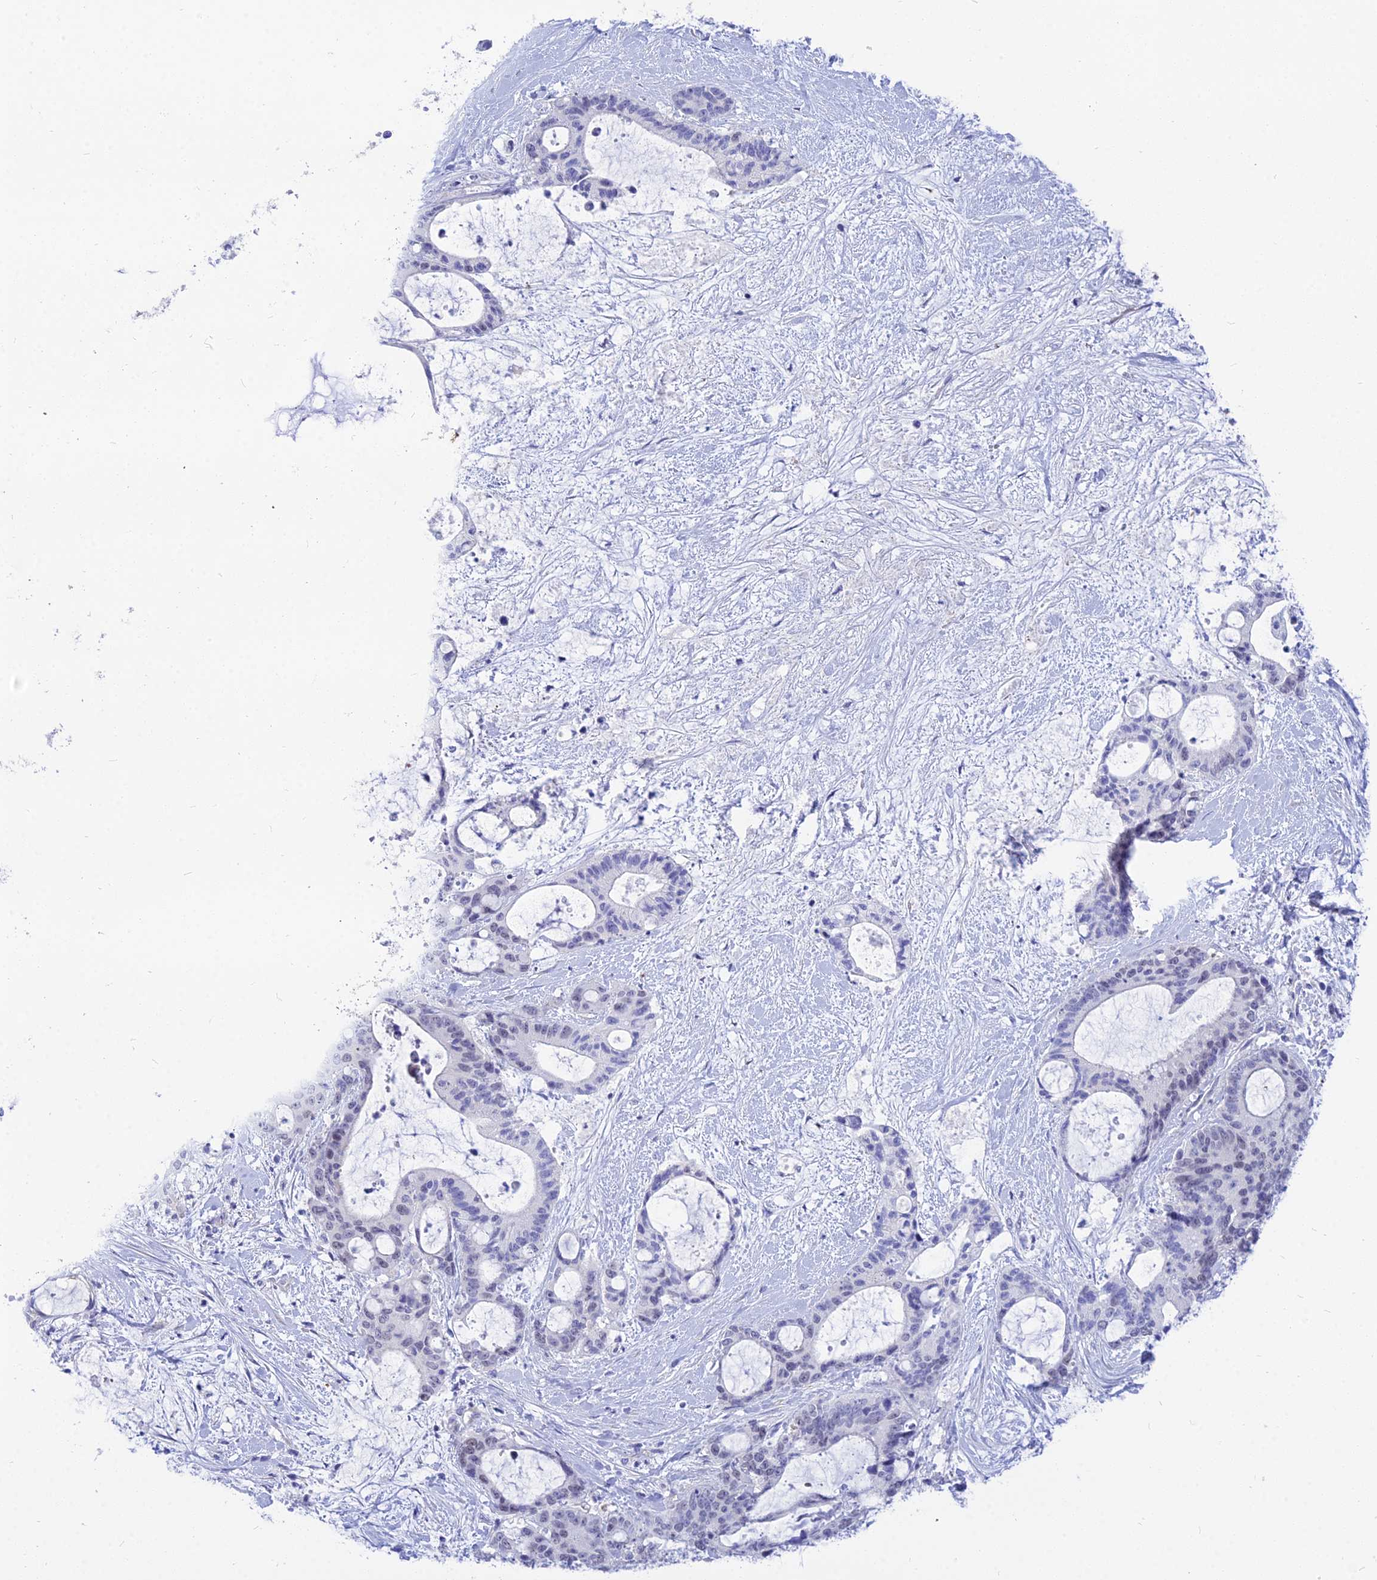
{"staining": {"intensity": "negative", "quantity": "none", "location": "none"}, "tissue": "liver cancer", "cell_type": "Tumor cells", "image_type": "cancer", "snomed": [{"axis": "morphology", "description": "Normal tissue, NOS"}, {"axis": "morphology", "description": "Cholangiocarcinoma"}, {"axis": "topography", "description": "Liver"}, {"axis": "topography", "description": "Peripheral nerve tissue"}], "caption": "This is a photomicrograph of IHC staining of liver cholangiocarcinoma, which shows no expression in tumor cells.", "gene": "DEFB107A", "patient": {"sex": "female", "age": 73}}